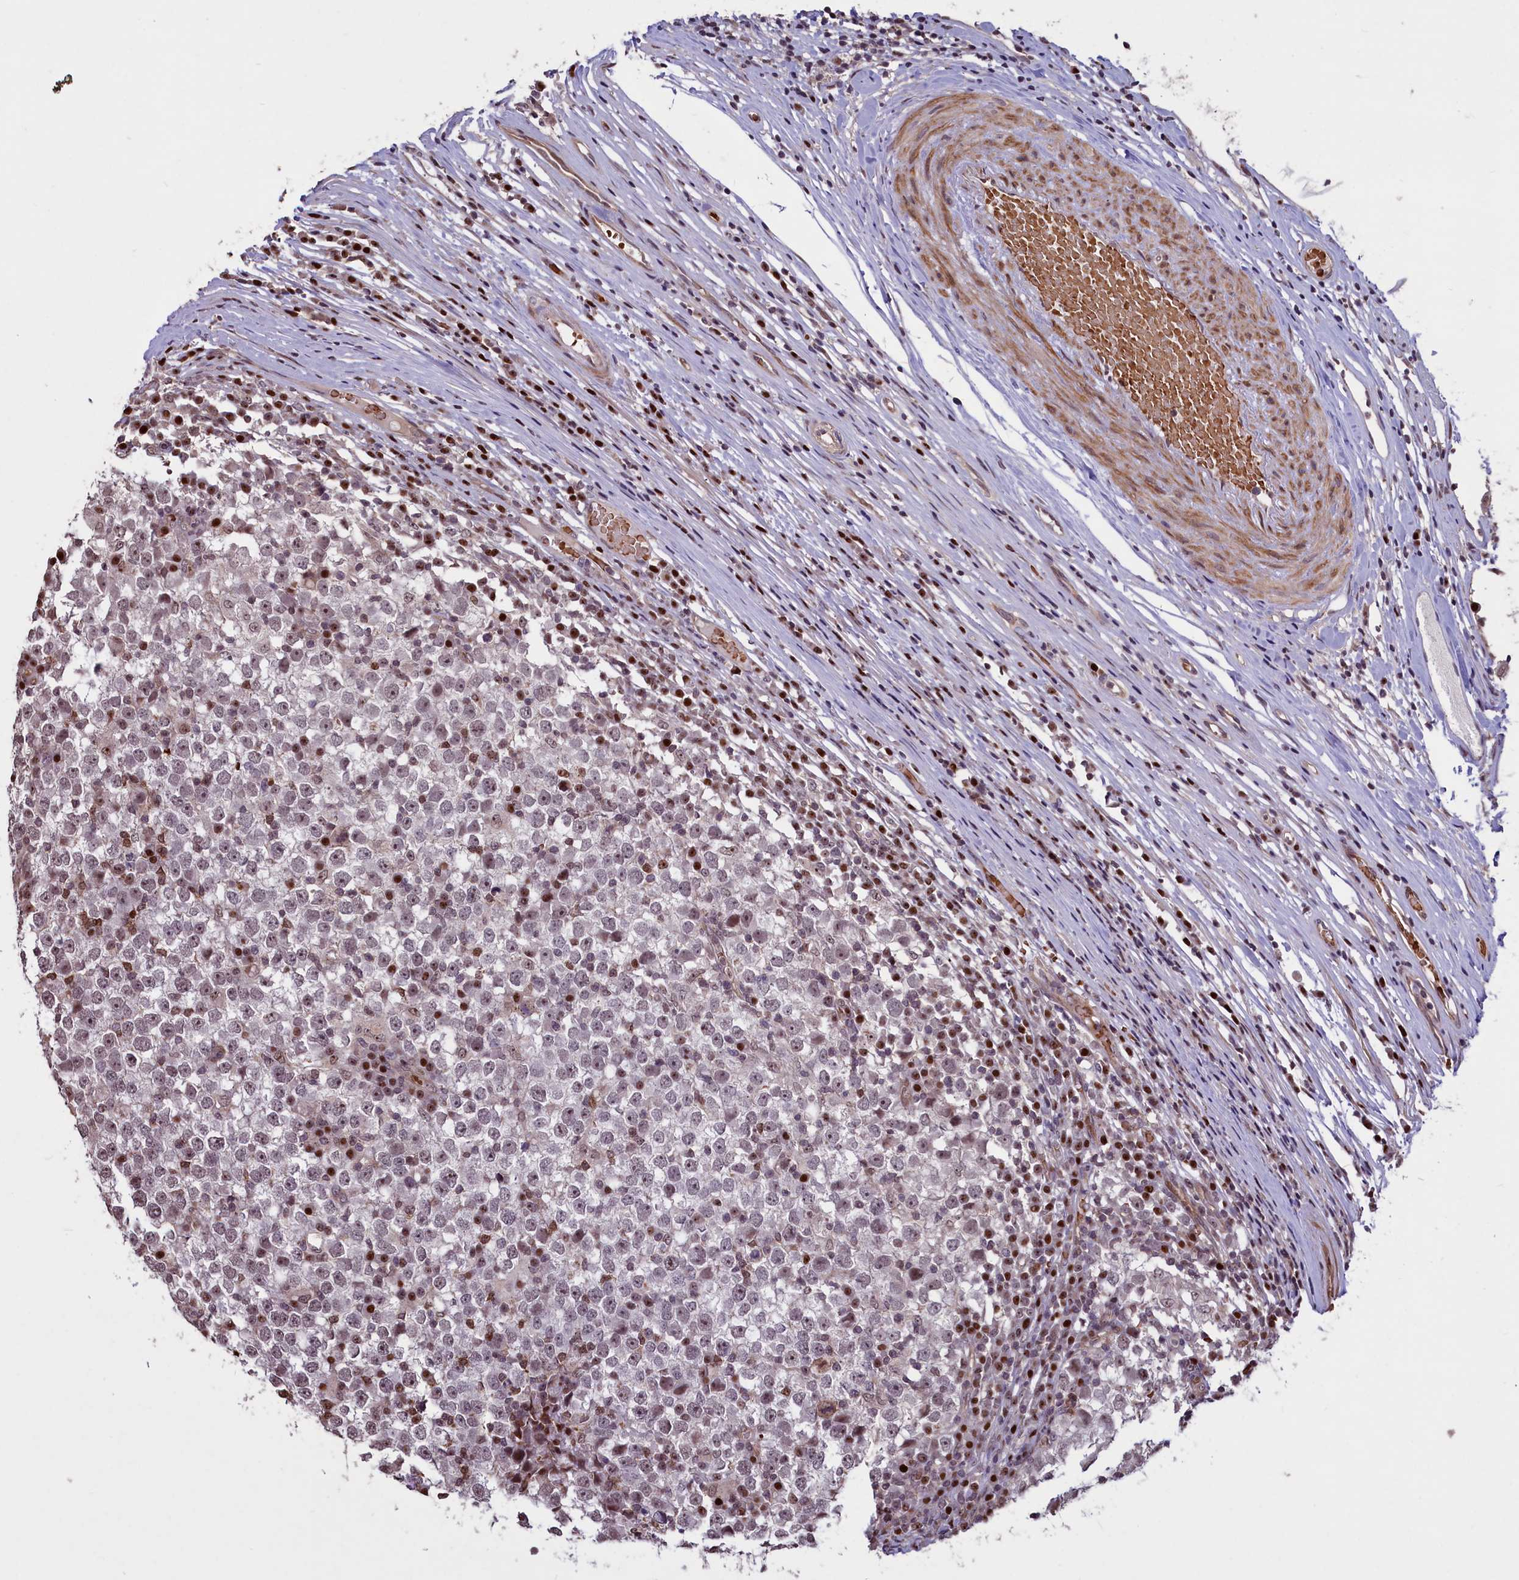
{"staining": {"intensity": "weak", "quantity": "<25%", "location": "nuclear"}, "tissue": "testis cancer", "cell_type": "Tumor cells", "image_type": "cancer", "snomed": [{"axis": "morphology", "description": "Seminoma, NOS"}, {"axis": "topography", "description": "Testis"}], "caption": "DAB (3,3'-diaminobenzidine) immunohistochemical staining of human testis cancer (seminoma) shows no significant positivity in tumor cells.", "gene": "SHFL", "patient": {"sex": "male", "age": 65}}